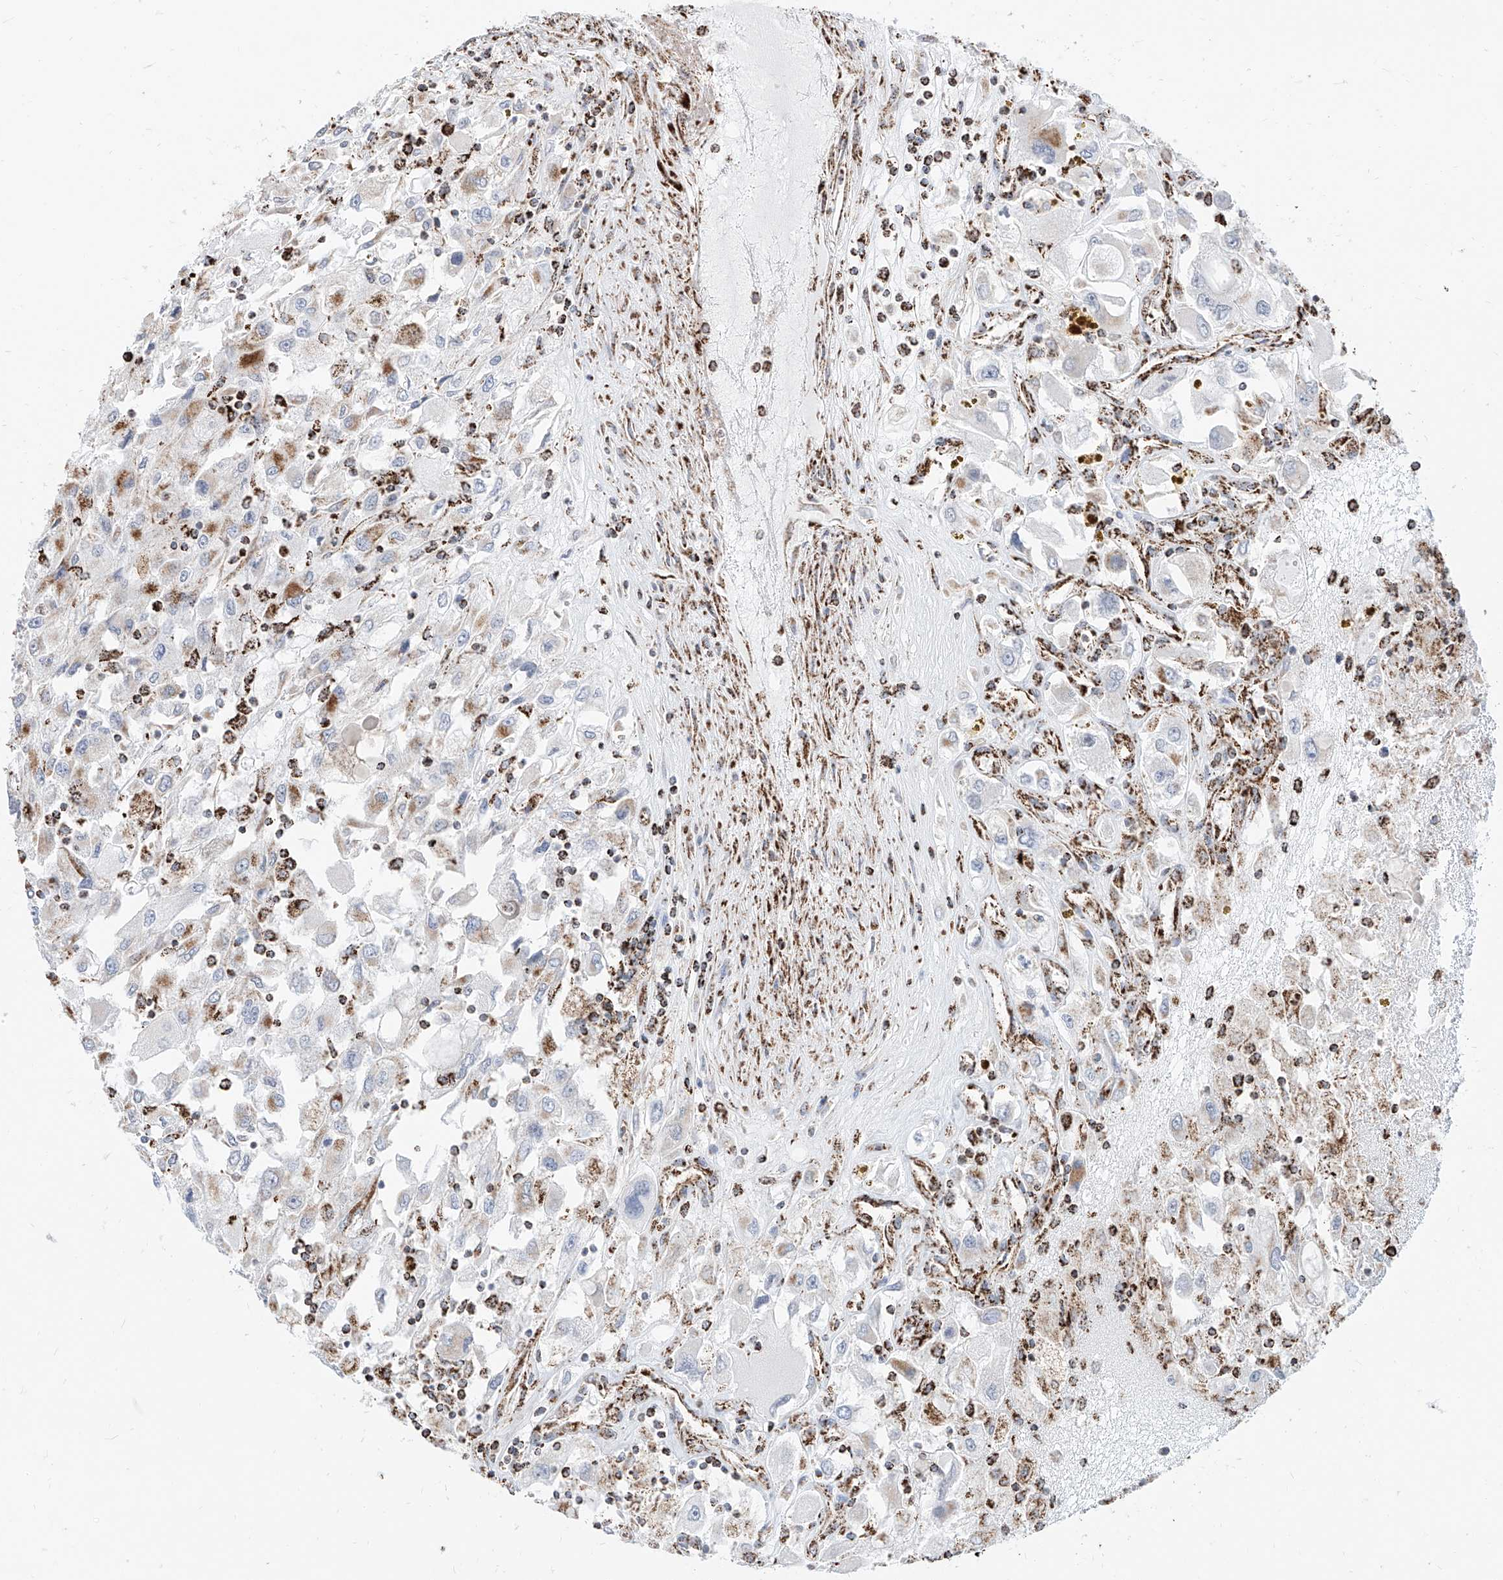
{"staining": {"intensity": "moderate", "quantity": "<25%", "location": "cytoplasmic/membranous"}, "tissue": "renal cancer", "cell_type": "Tumor cells", "image_type": "cancer", "snomed": [{"axis": "morphology", "description": "Adenocarcinoma, NOS"}, {"axis": "topography", "description": "Kidney"}], "caption": "About <25% of tumor cells in human renal cancer demonstrate moderate cytoplasmic/membranous protein expression as visualized by brown immunohistochemical staining.", "gene": "COX5B", "patient": {"sex": "female", "age": 52}}